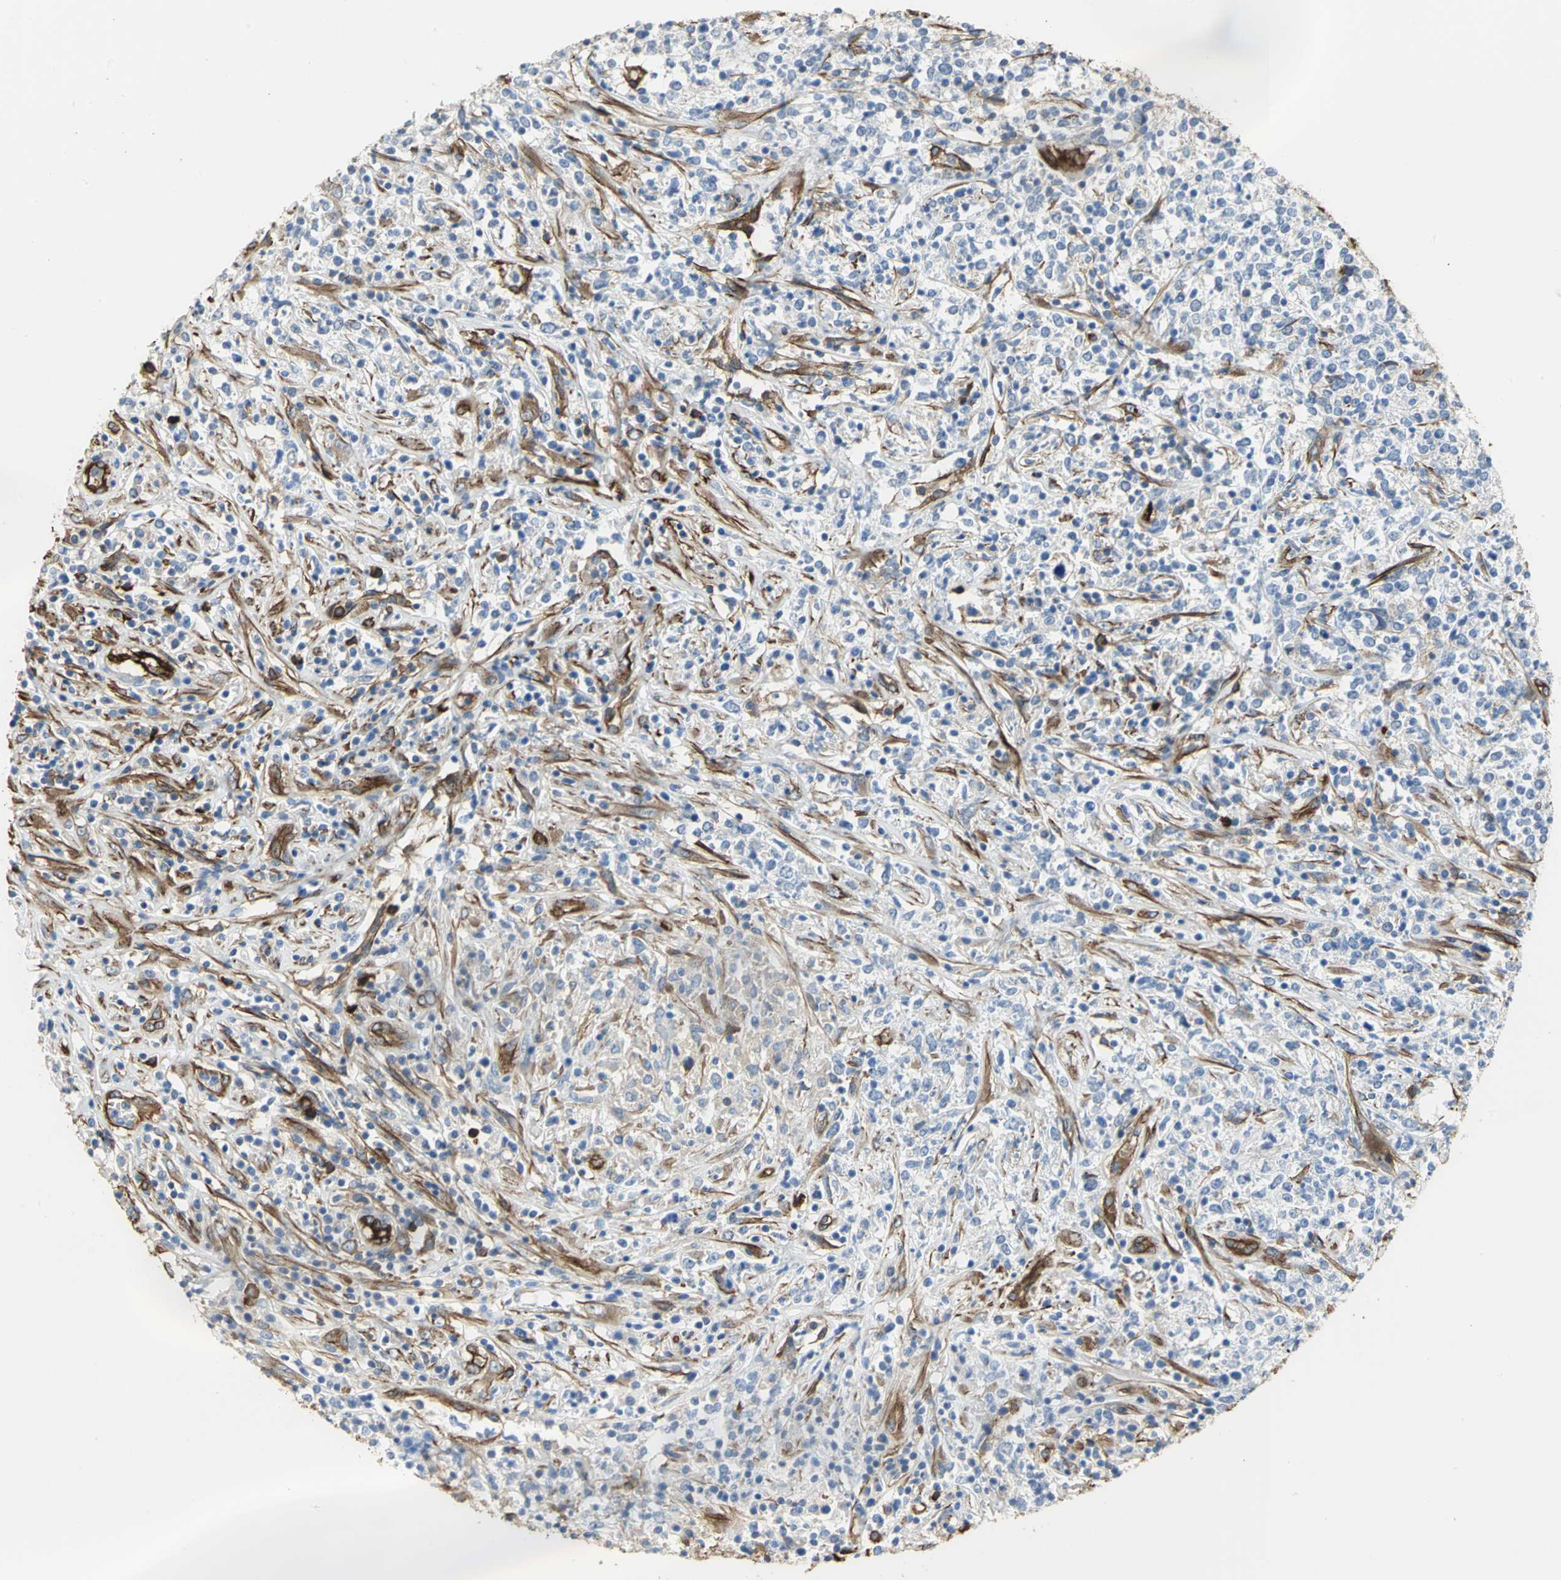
{"staining": {"intensity": "negative", "quantity": "none", "location": "none"}, "tissue": "lymphoma", "cell_type": "Tumor cells", "image_type": "cancer", "snomed": [{"axis": "morphology", "description": "Malignant lymphoma, non-Hodgkin's type, High grade"}, {"axis": "topography", "description": "Lymph node"}], "caption": "DAB (3,3'-diaminobenzidine) immunohistochemical staining of high-grade malignant lymphoma, non-Hodgkin's type shows no significant staining in tumor cells. The staining was performed using DAB (3,3'-diaminobenzidine) to visualize the protein expression in brown, while the nuclei were stained in blue with hematoxylin (Magnification: 20x).", "gene": "FLNB", "patient": {"sex": "female", "age": 84}}